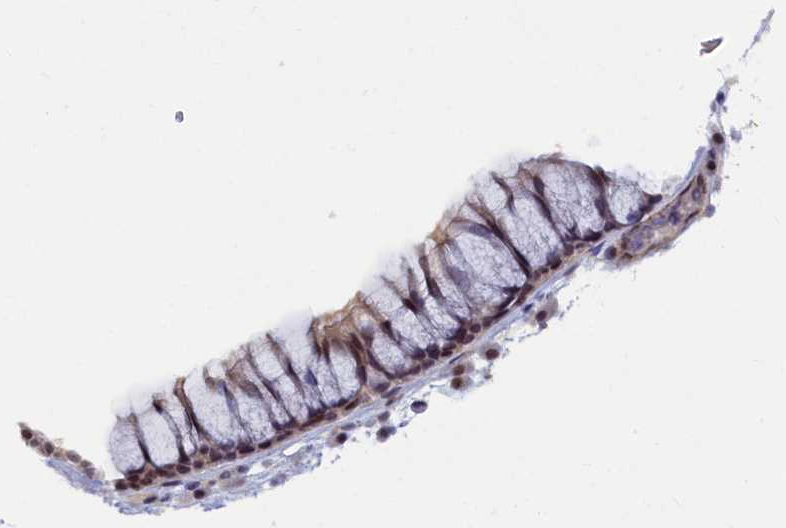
{"staining": {"intensity": "moderate", "quantity": ">75%", "location": "cytoplasmic/membranous,nuclear"}, "tissue": "nasopharynx", "cell_type": "Respiratory epithelial cells", "image_type": "normal", "snomed": [{"axis": "morphology", "description": "Normal tissue, NOS"}, {"axis": "morphology", "description": "Inflammation, NOS"}, {"axis": "morphology", "description": "Malignant melanoma, Metastatic site"}, {"axis": "topography", "description": "Nasopharynx"}], "caption": "Protein staining displays moderate cytoplasmic/membranous,nuclear staining in about >75% of respiratory epithelial cells in benign nasopharynx.", "gene": "INTS14", "patient": {"sex": "male", "age": 70}}